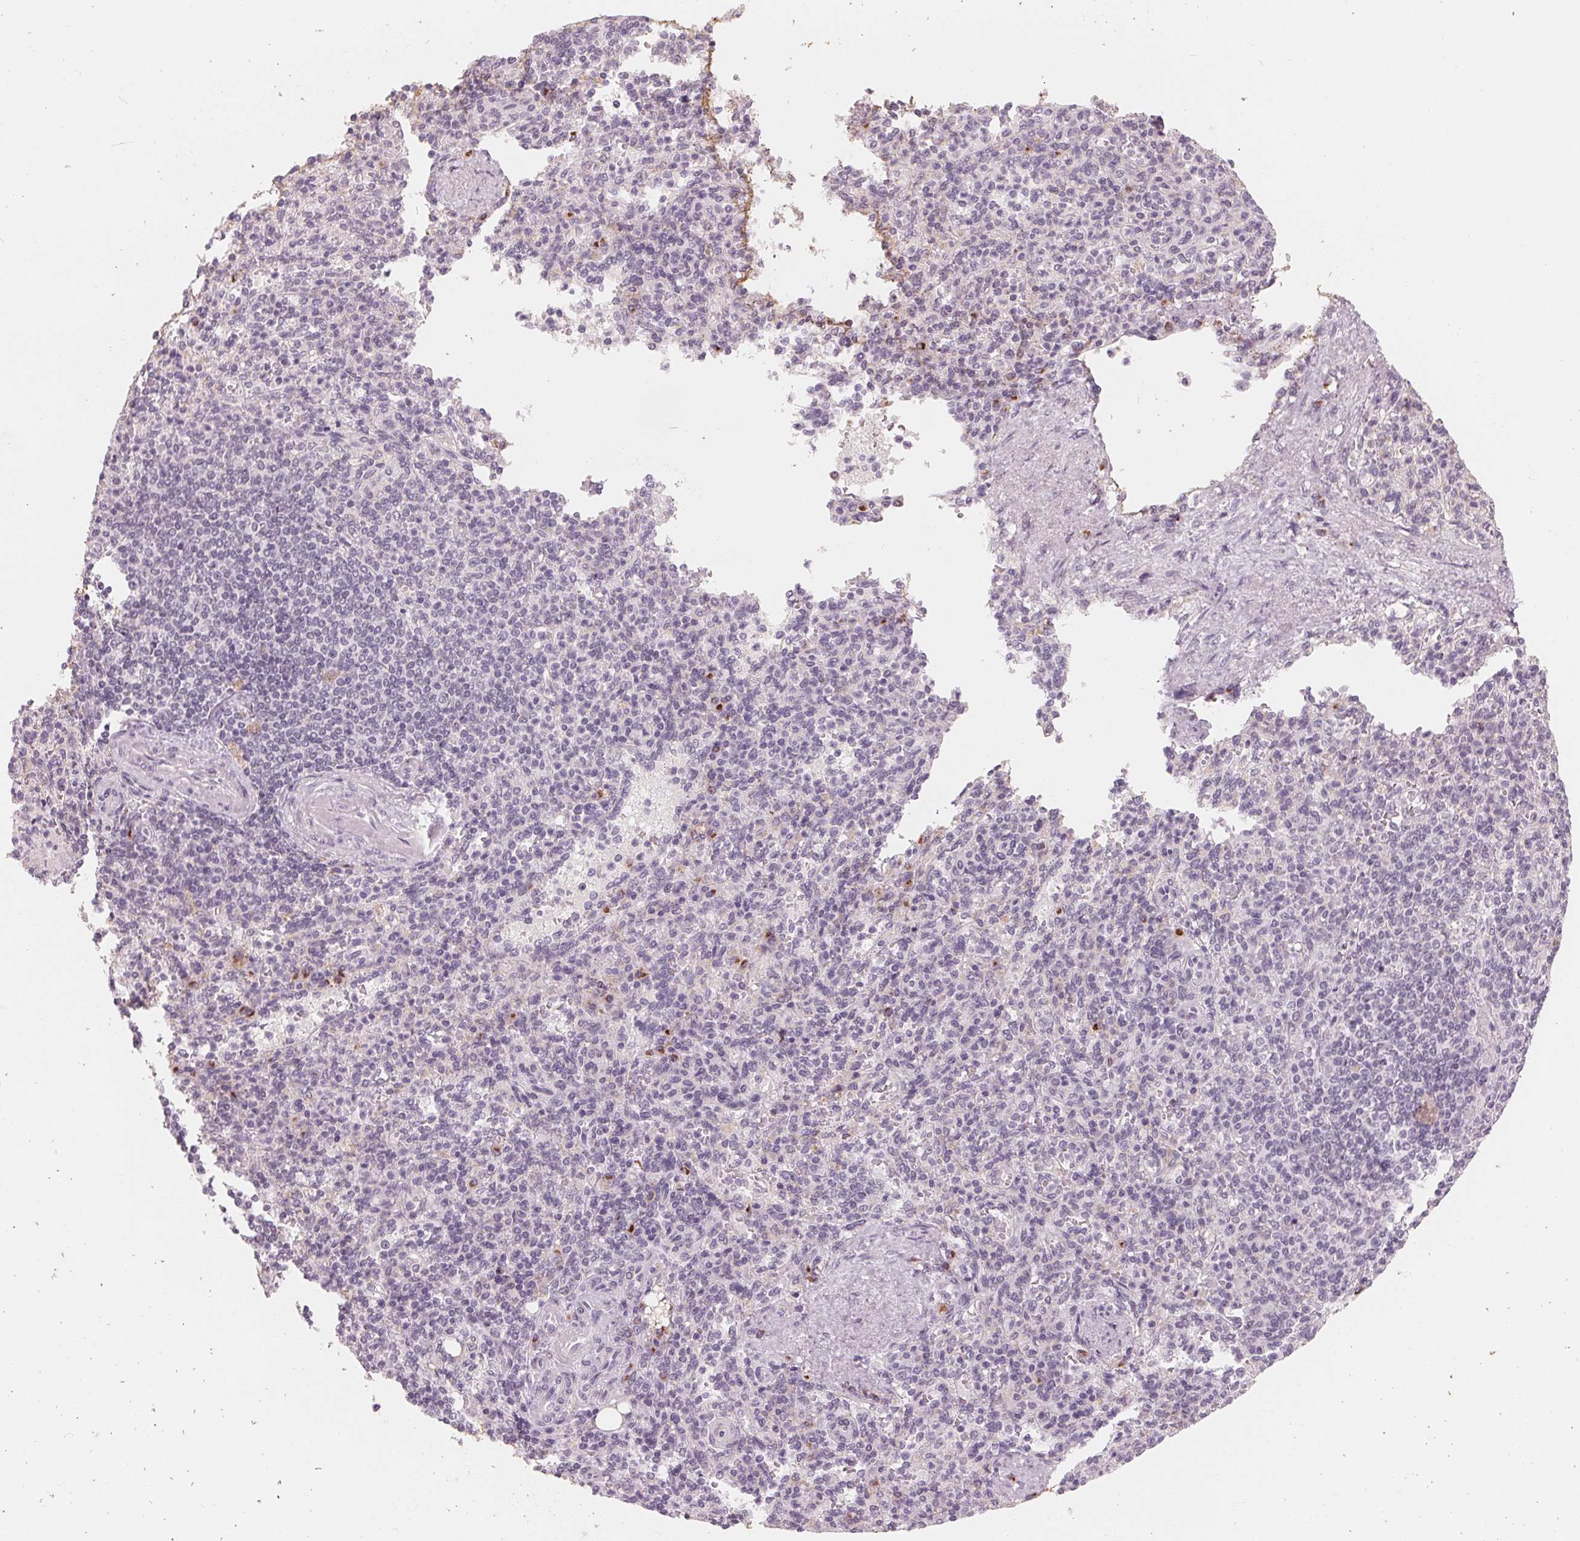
{"staining": {"intensity": "negative", "quantity": "none", "location": "none"}, "tissue": "spleen", "cell_type": "Cells in red pulp", "image_type": "normal", "snomed": [{"axis": "morphology", "description": "Normal tissue, NOS"}, {"axis": "topography", "description": "Spleen"}], "caption": "A photomicrograph of human spleen is negative for staining in cells in red pulp. Brightfield microscopy of IHC stained with DAB (3,3'-diaminobenzidine) (brown) and hematoxylin (blue), captured at high magnification.", "gene": "IL9R", "patient": {"sex": "female", "age": 74}}